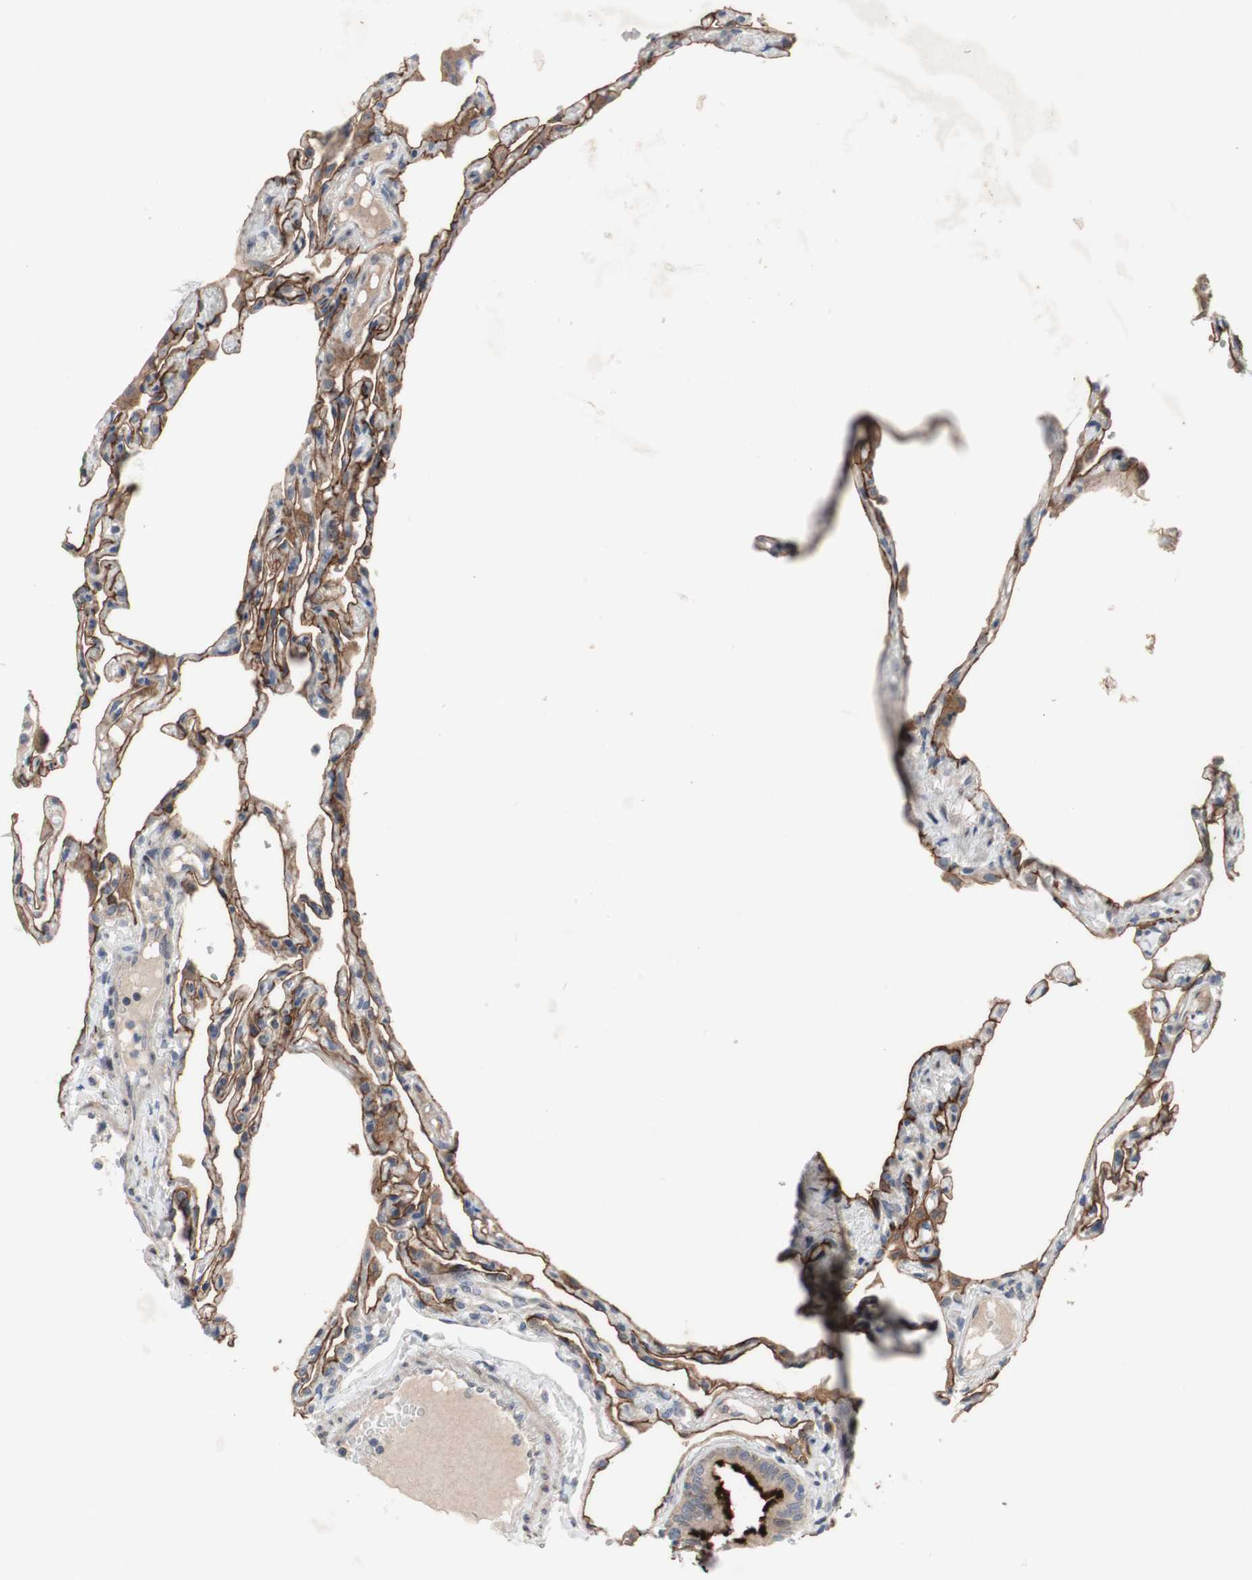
{"staining": {"intensity": "negative", "quantity": "none", "location": "none"}, "tissue": "lung", "cell_type": "Alveolar cells", "image_type": "normal", "snomed": [{"axis": "morphology", "description": "Normal tissue, NOS"}, {"axis": "topography", "description": "Lung"}], "caption": "DAB (3,3'-diaminobenzidine) immunohistochemical staining of benign human lung reveals no significant positivity in alveolar cells.", "gene": "OAZ1", "patient": {"sex": "female", "age": 49}}